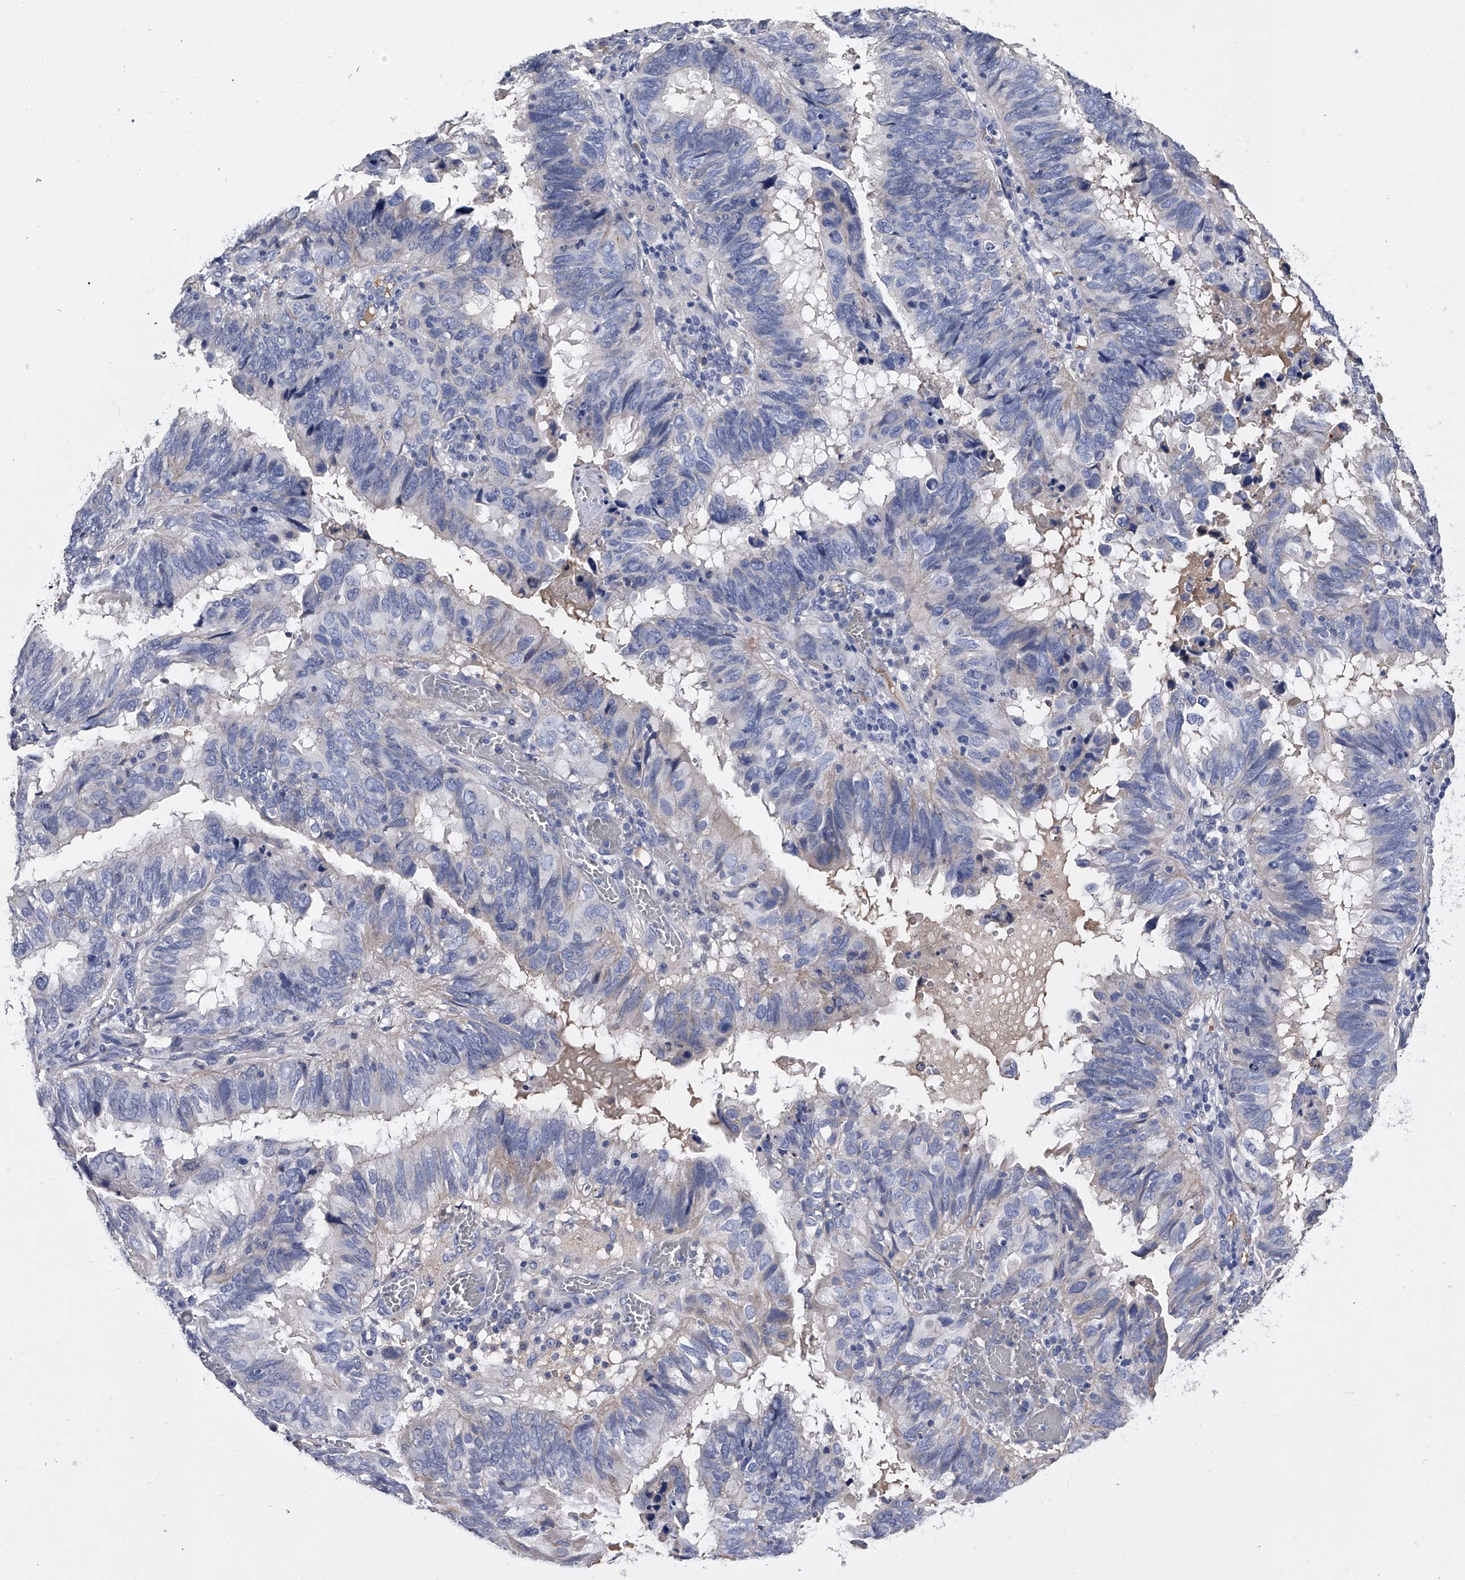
{"staining": {"intensity": "negative", "quantity": "none", "location": "none"}, "tissue": "endometrial cancer", "cell_type": "Tumor cells", "image_type": "cancer", "snomed": [{"axis": "morphology", "description": "Adenocarcinoma, NOS"}, {"axis": "topography", "description": "Uterus"}], "caption": "Human endometrial cancer stained for a protein using immunohistochemistry shows no staining in tumor cells.", "gene": "EFCAB7", "patient": {"sex": "female", "age": 77}}